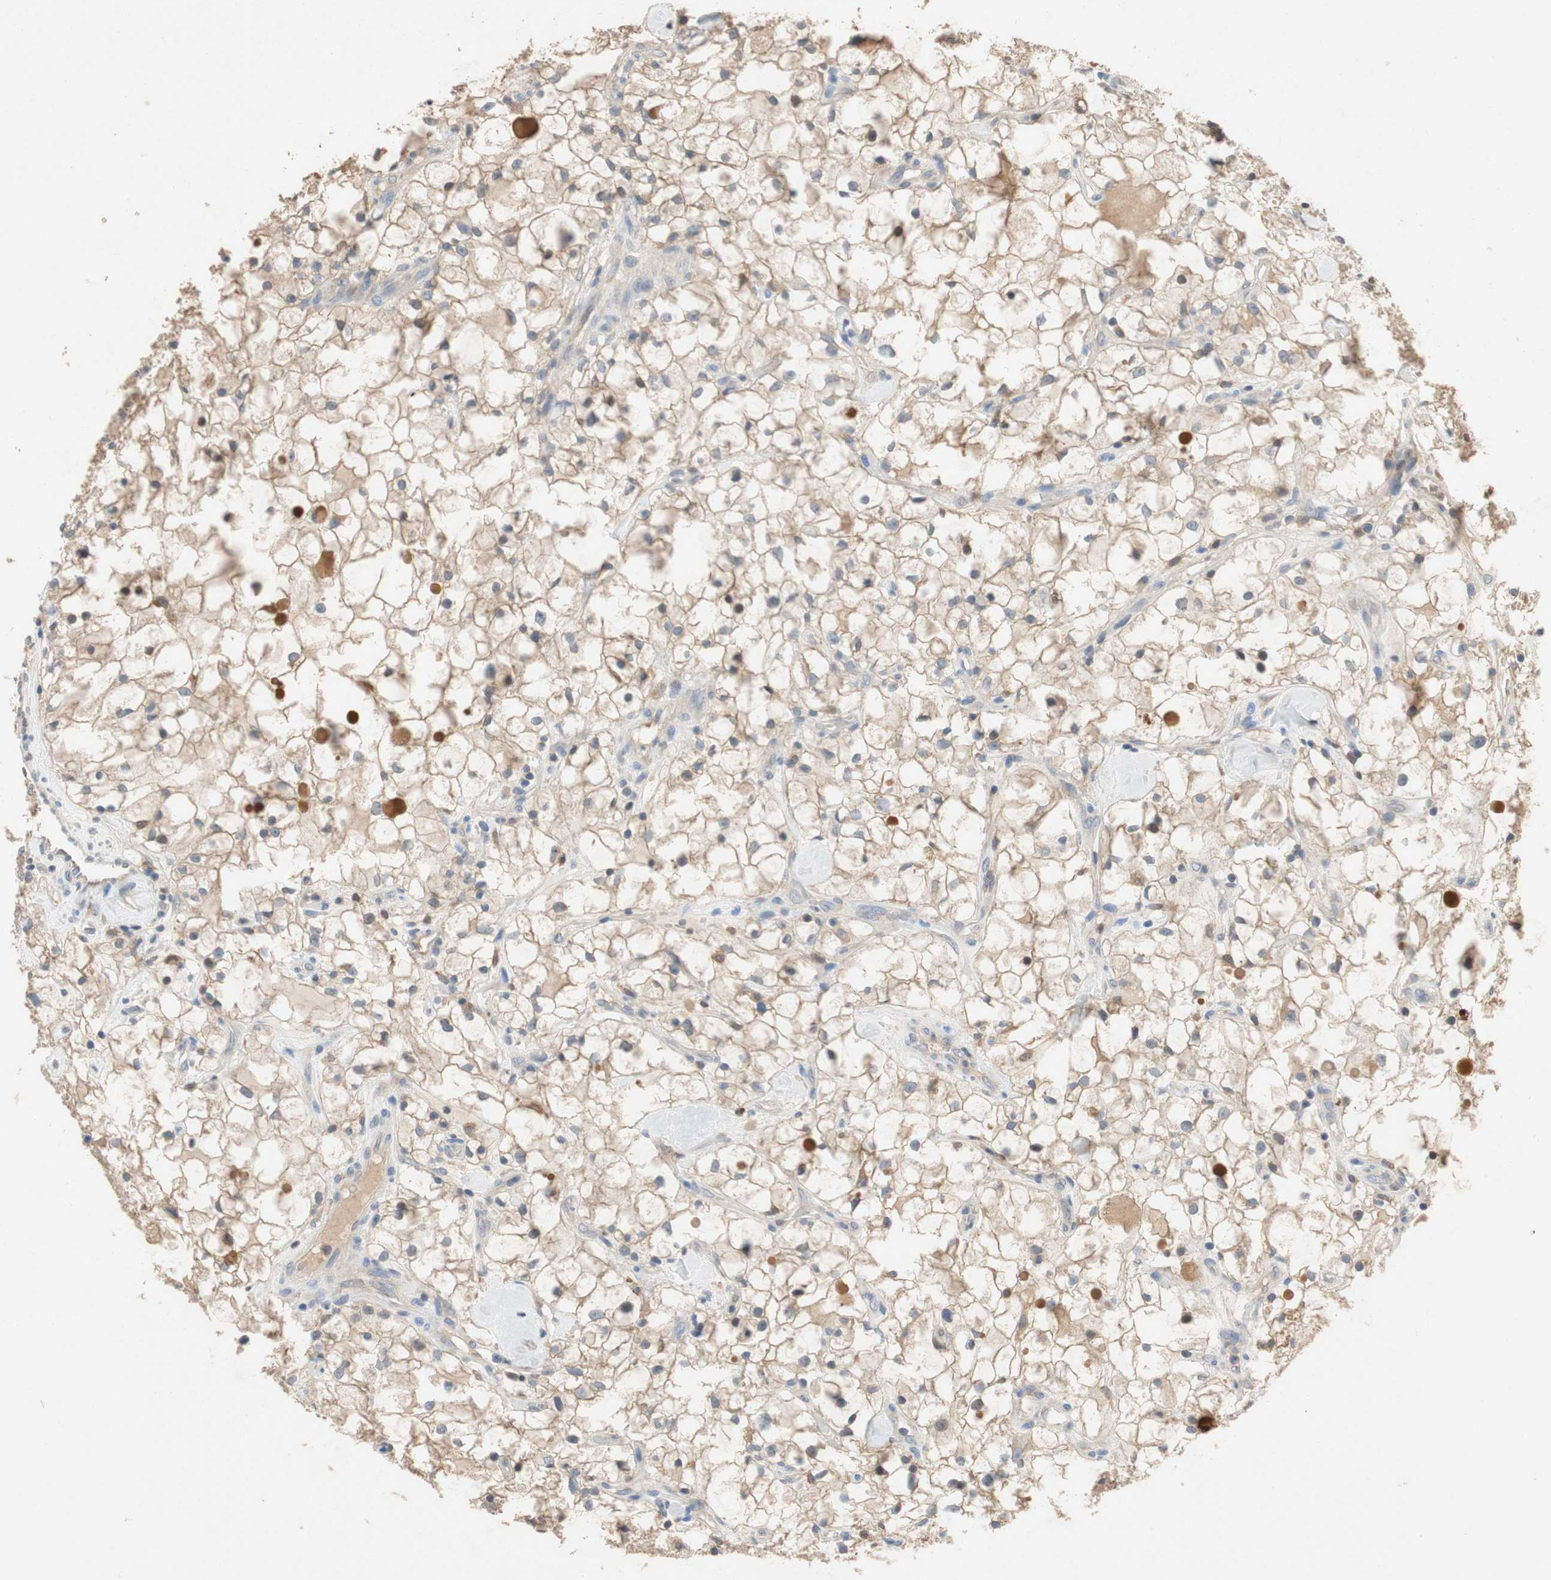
{"staining": {"intensity": "moderate", "quantity": ">75%", "location": "cytoplasmic/membranous"}, "tissue": "renal cancer", "cell_type": "Tumor cells", "image_type": "cancer", "snomed": [{"axis": "morphology", "description": "Adenocarcinoma, NOS"}, {"axis": "topography", "description": "Kidney"}], "caption": "DAB (3,3'-diaminobenzidine) immunohistochemical staining of human renal cancer (adenocarcinoma) exhibits moderate cytoplasmic/membranous protein positivity in about >75% of tumor cells.", "gene": "ADAP1", "patient": {"sex": "female", "age": 60}}